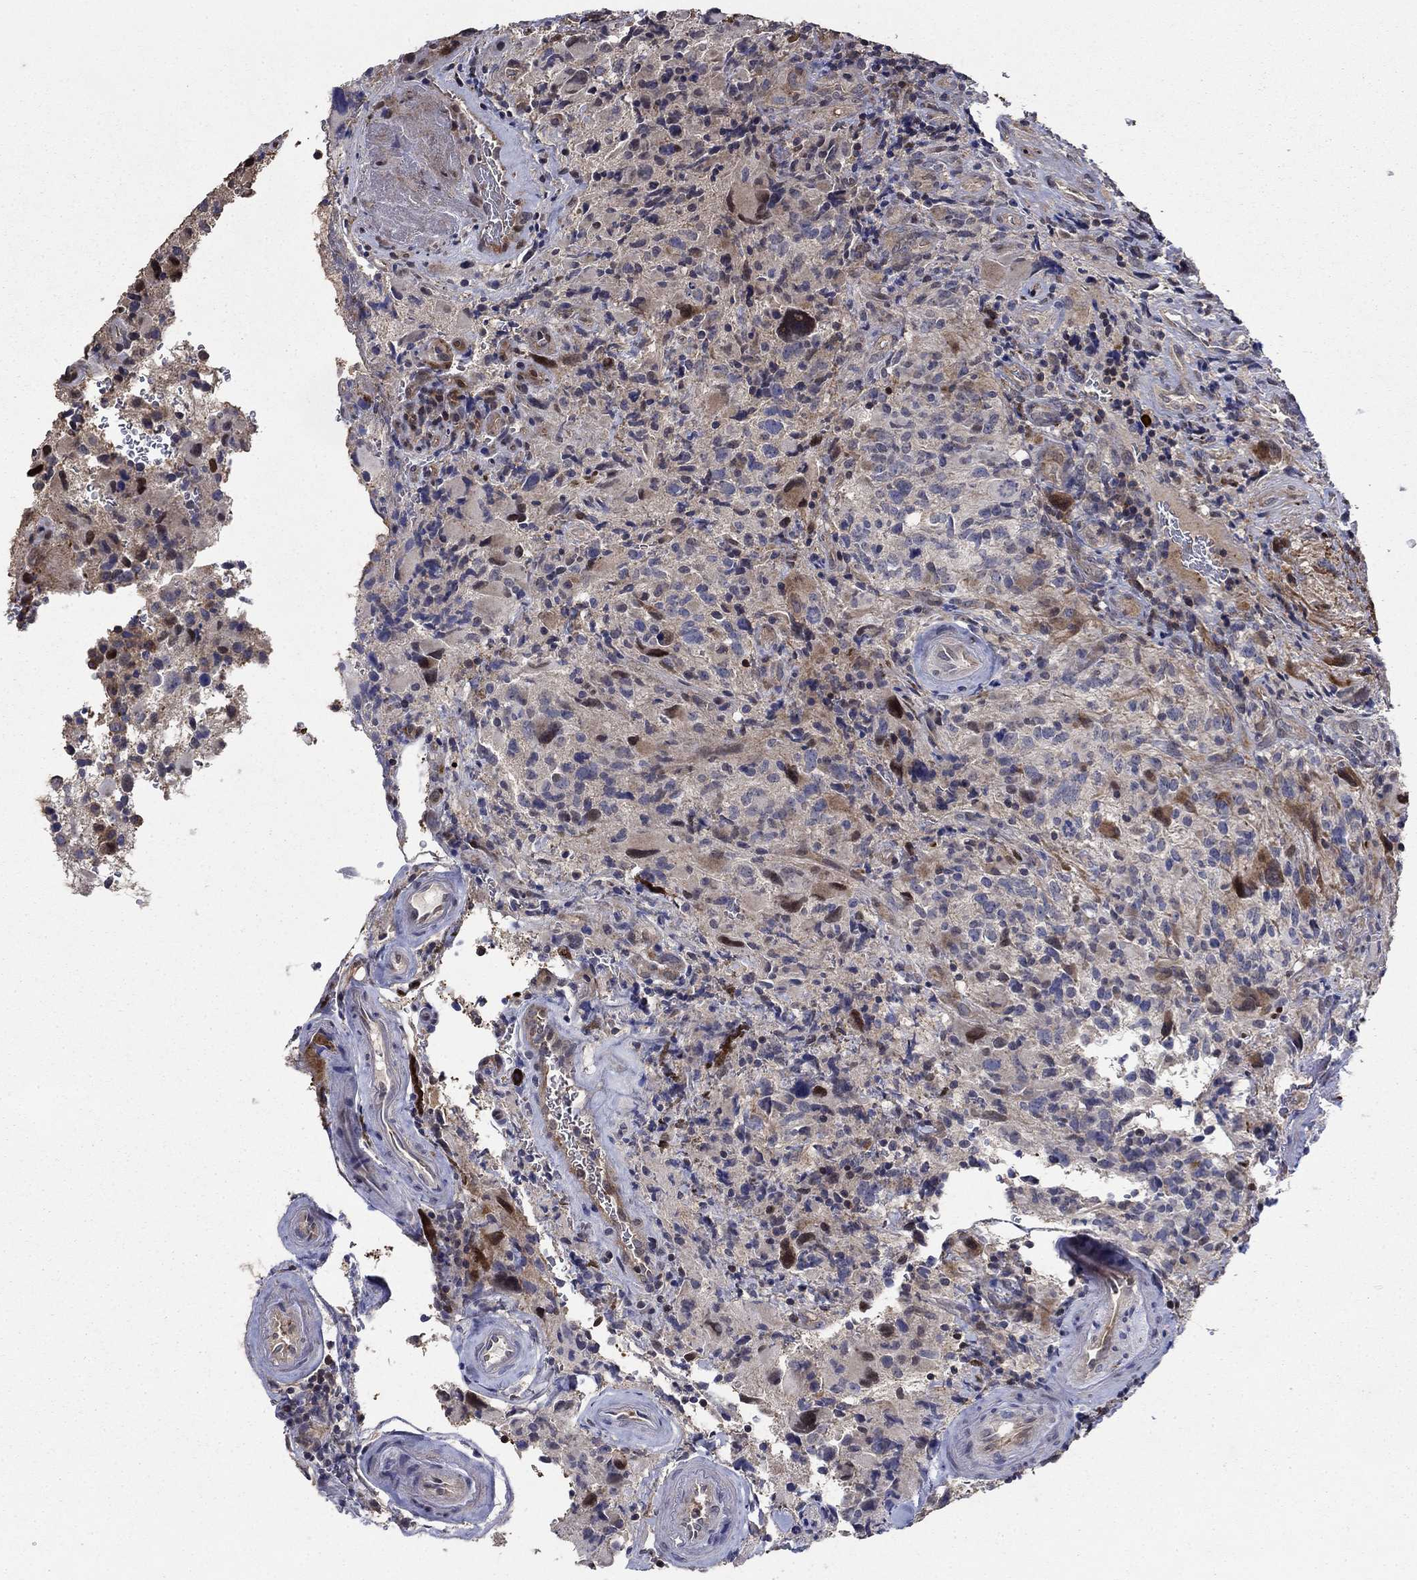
{"staining": {"intensity": "negative", "quantity": "none", "location": "none"}, "tissue": "glioma", "cell_type": "Tumor cells", "image_type": "cancer", "snomed": [{"axis": "morphology", "description": "Glioma, malignant, NOS"}, {"axis": "morphology", "description": "Glioma, malignant, High grade"}, {"axis": "topography", "description": "Brain"}], "caption": "The image displays no significant positivity in tumor cells of glioma (malignant).", "gene": "DVL1", "patient": {"sex": "female", "age": 71}}